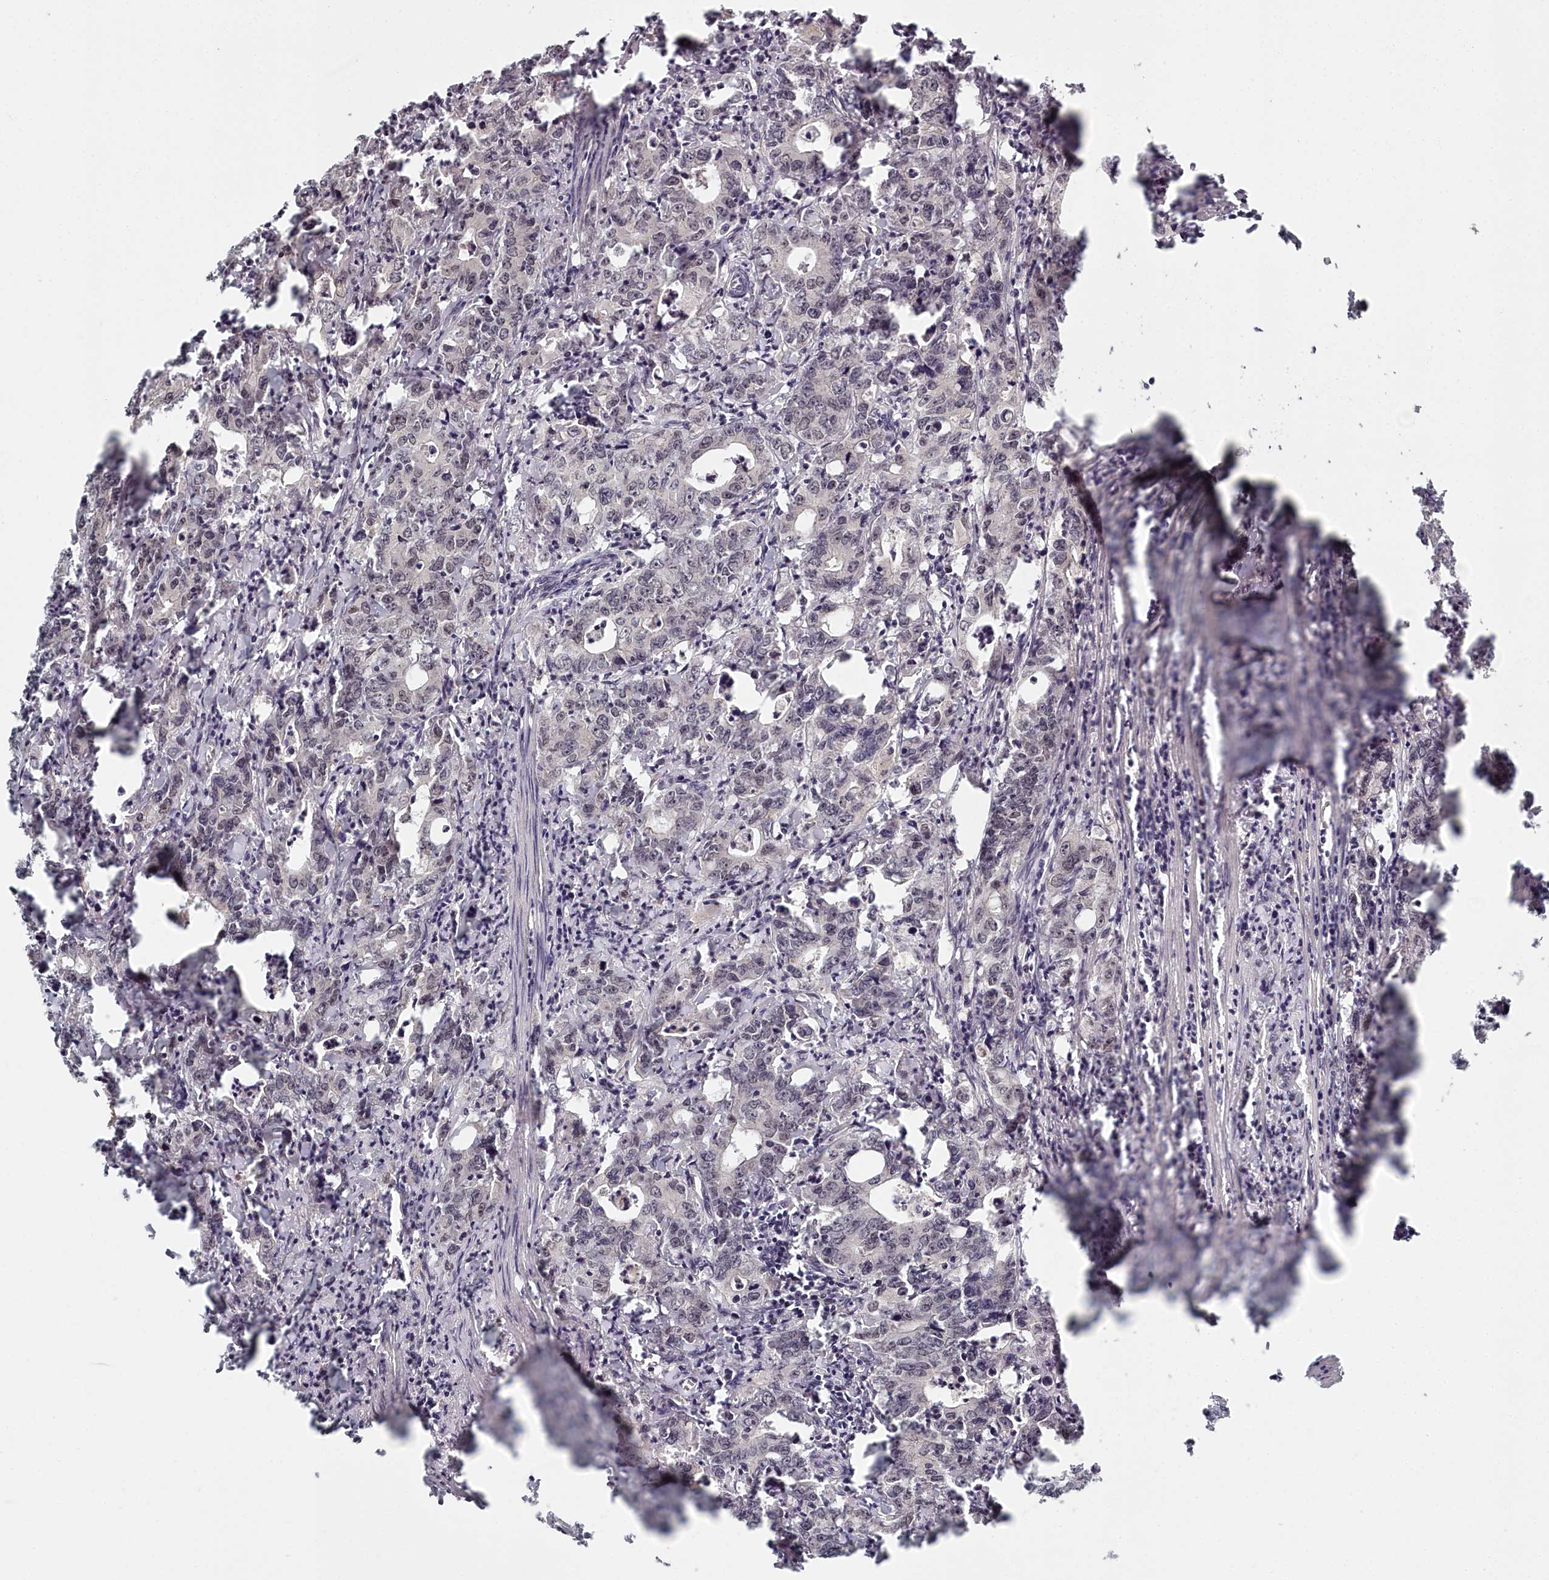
{"staining": {"intensity": "negative", "quantity": "none", "location": "none"}, "tissue": "colorectal cancer", "cell_type": "Tumor cells", "image_type": "cancer", "snomed": [{"axis": "morphology", "description": "Adenocarcinoma, NOS"}, {"axis": "topography", "description": "Colon"}], "caption": "DAB (3,3'-diaminobenzidine) immunohistochemical staining of adenocarcinoma (colorectal) shows no significant staining in tumor cells. (DAB (3,3'-diaminobenzidine) immunohistochemistry visualized using brightfield microscopy, high magnification).", "gene": "EXOSC1", "patient": {"sex": "female", "age": 75}}